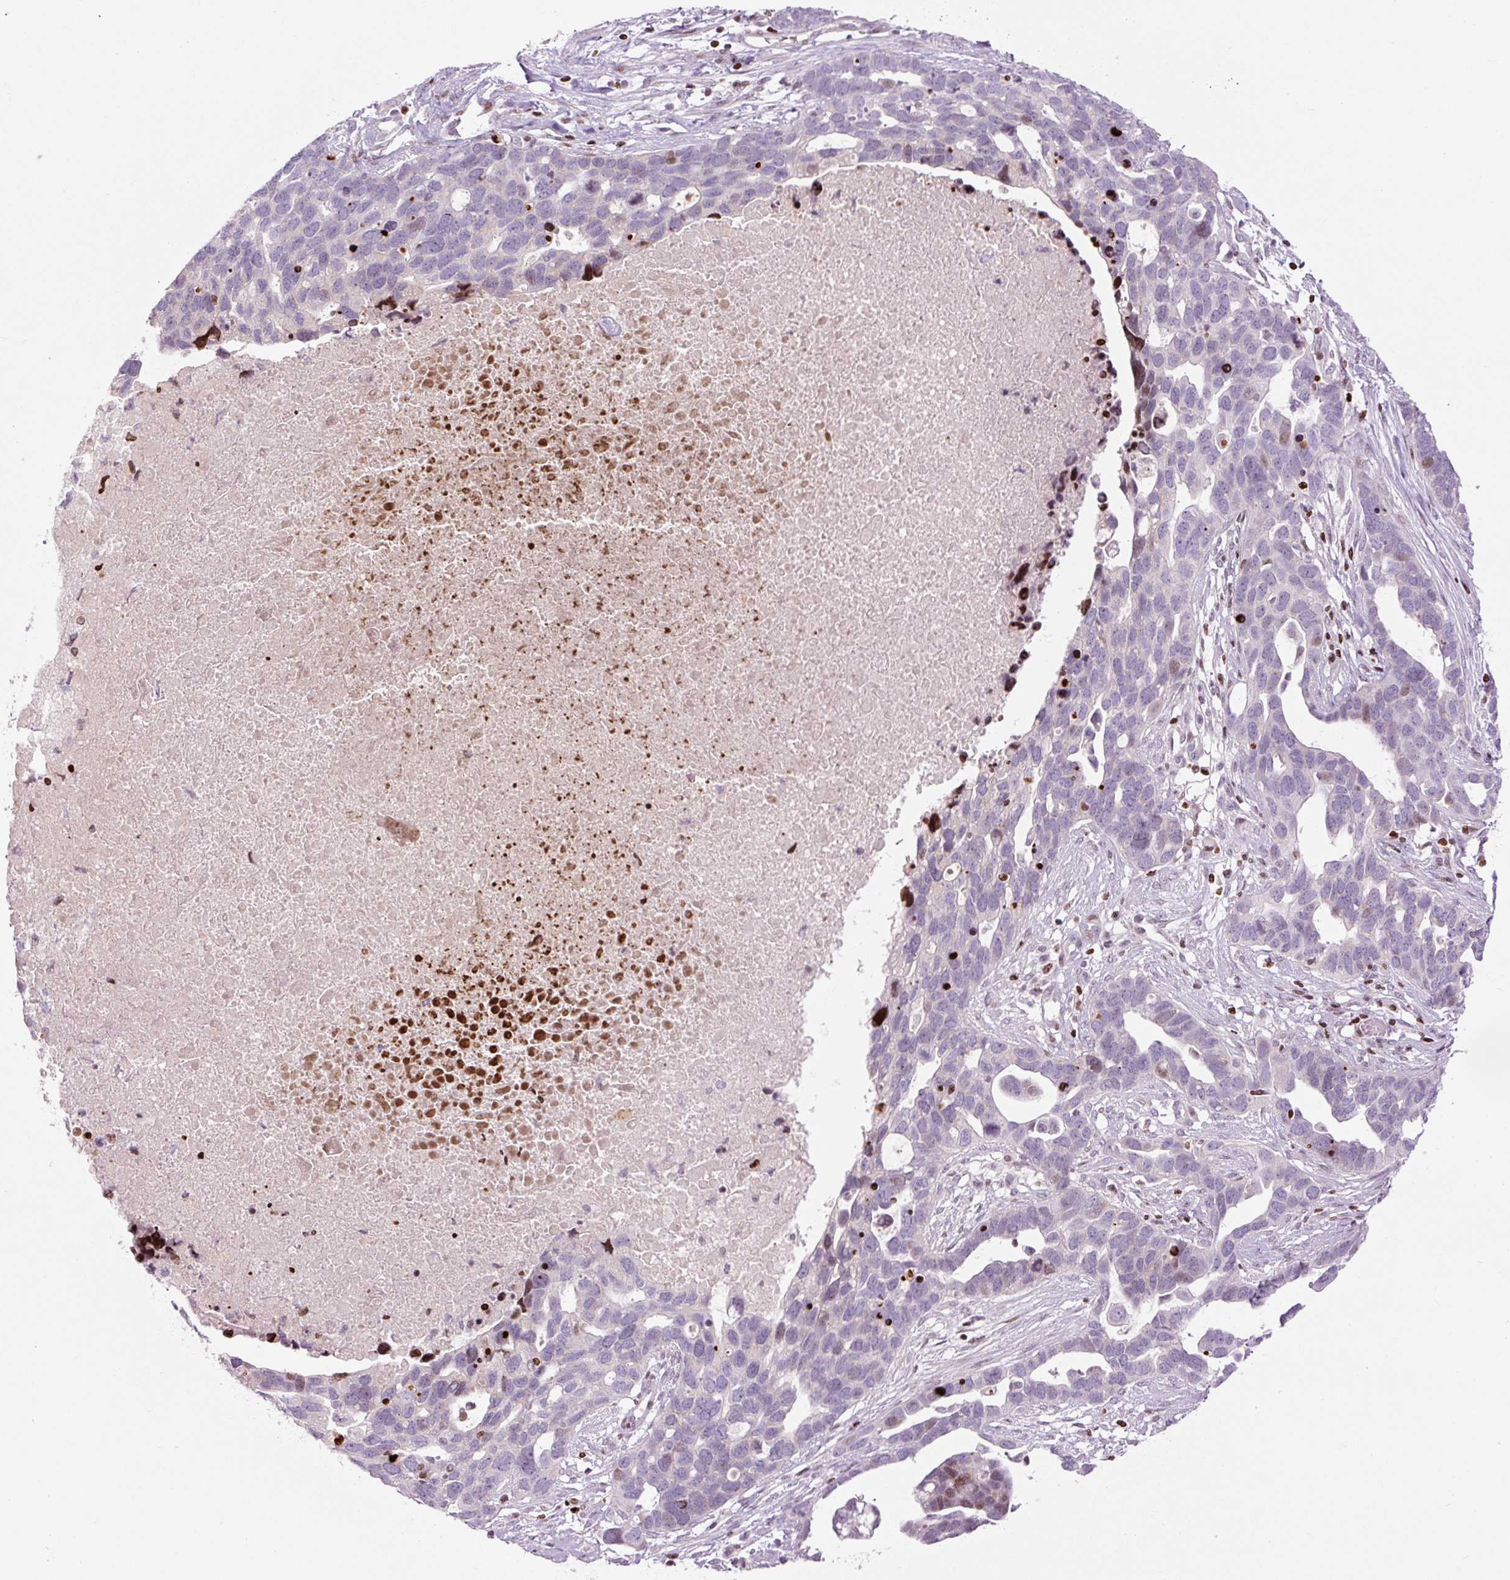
{"staining": {"intensity": "moderate", "quantity": "<25%", "location": "nuclear"}, "tissue": "ovarian cancer", "cell_type": "Tumor cells", "image_type": "cancer", "snomed": [{"axis": "morphology", "description": "Cystadenocarcinoma, serous, NOS"}, {"axis": "topography", "description": "Ovary"}], "caption": "Immunohistochemistry (IHC) photomicrograph of human ovarian serous cystadenocarcinoma stained for a protein (brown), which displays low levels of moderate nuclear positivity in approximately <25% of tumor cells.", "gene": "TMEM177", "patient": {"sex": "female", "age": 54}}